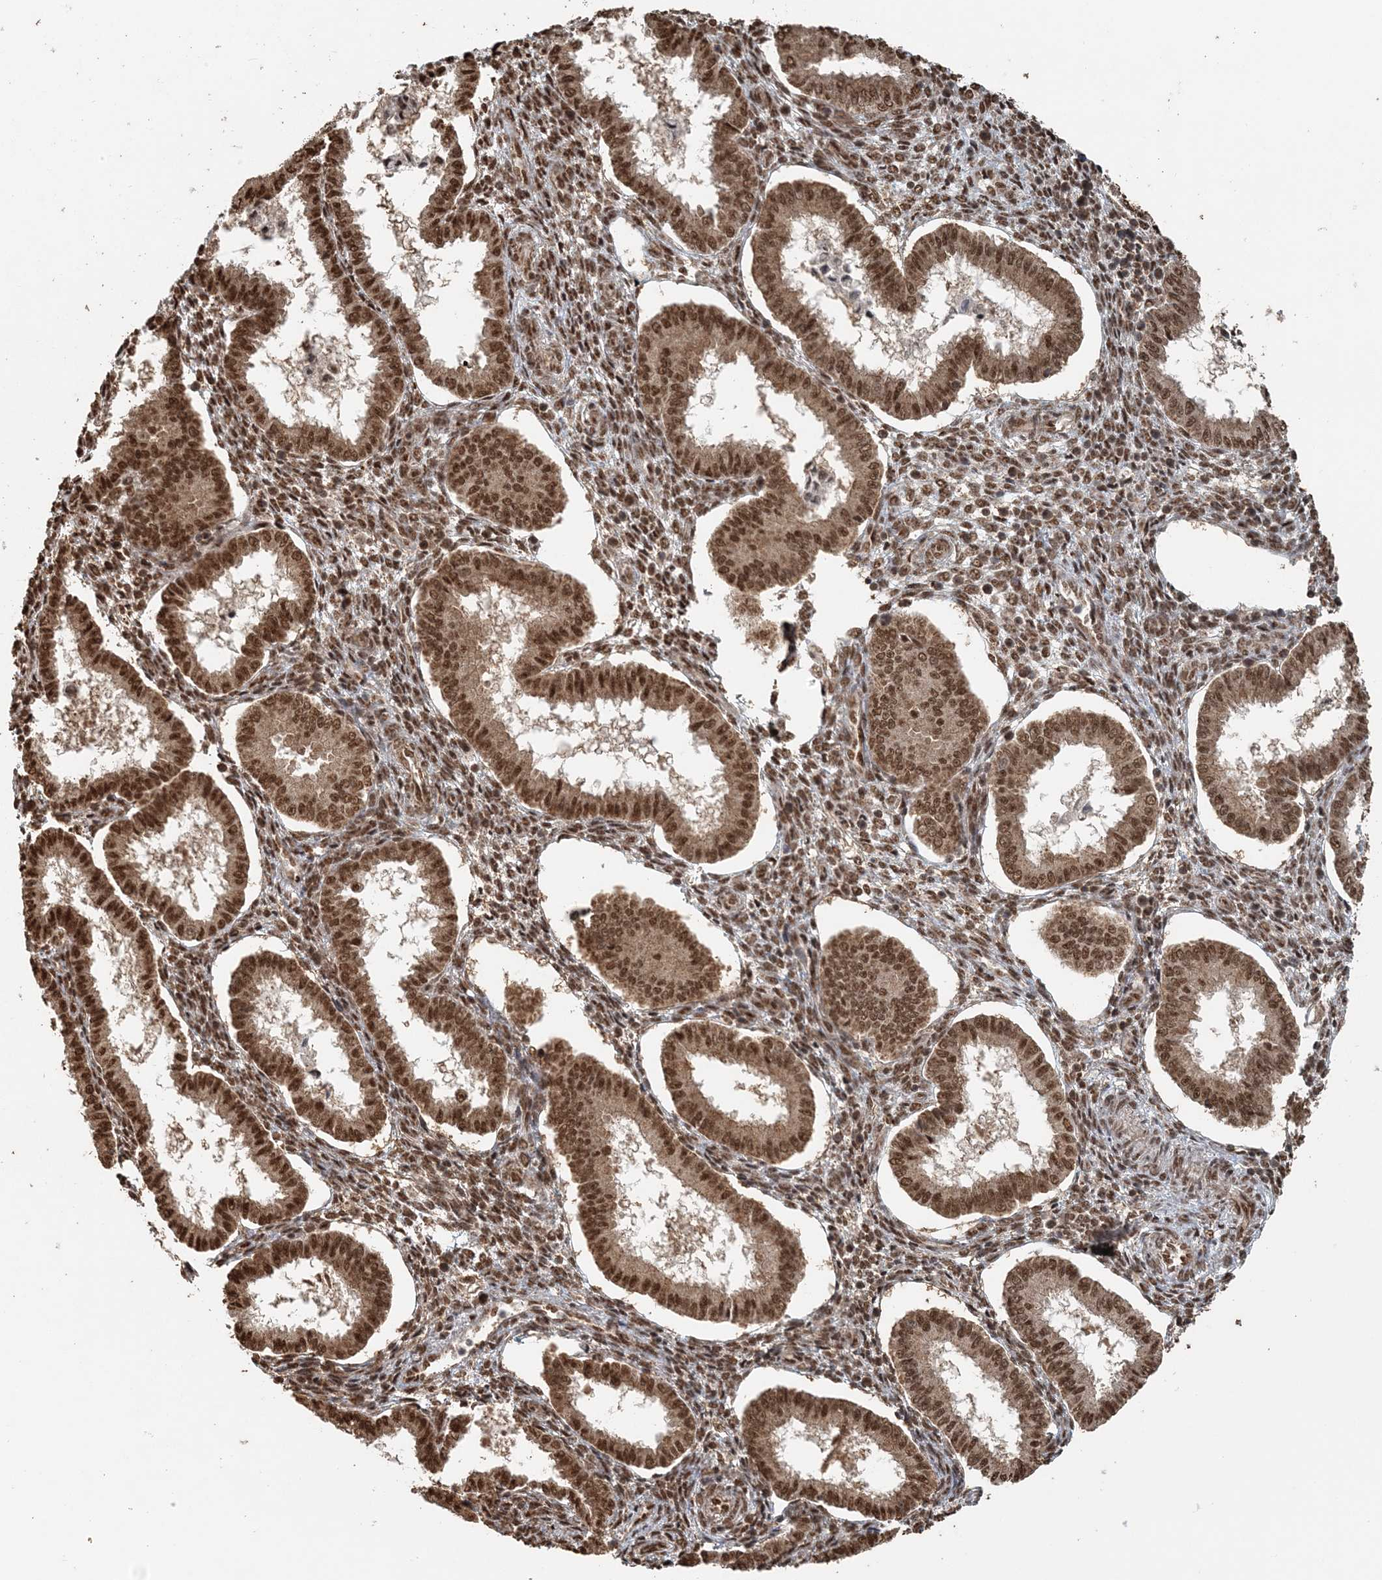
{"staining": {"intensity": "moderate", "quantity": ">75%", "location": "nuclear"}, "tissue": "endometrium", "cell_type": "Cells in endometrial stroma", "image_type": "normal", "snomed": [{"axis": "morphology", "description": "Normal tissue, NOS"}, {"axis": "topography", "description": "Endometrium"}], "caption": "The image shows staining of normal endometrium, revealing moderate nuclear protein positivity (brown color) within cells in endometrial stroma.", "gene": "ARHGAP35", "patient": {"sex": "female", "age": 24}}